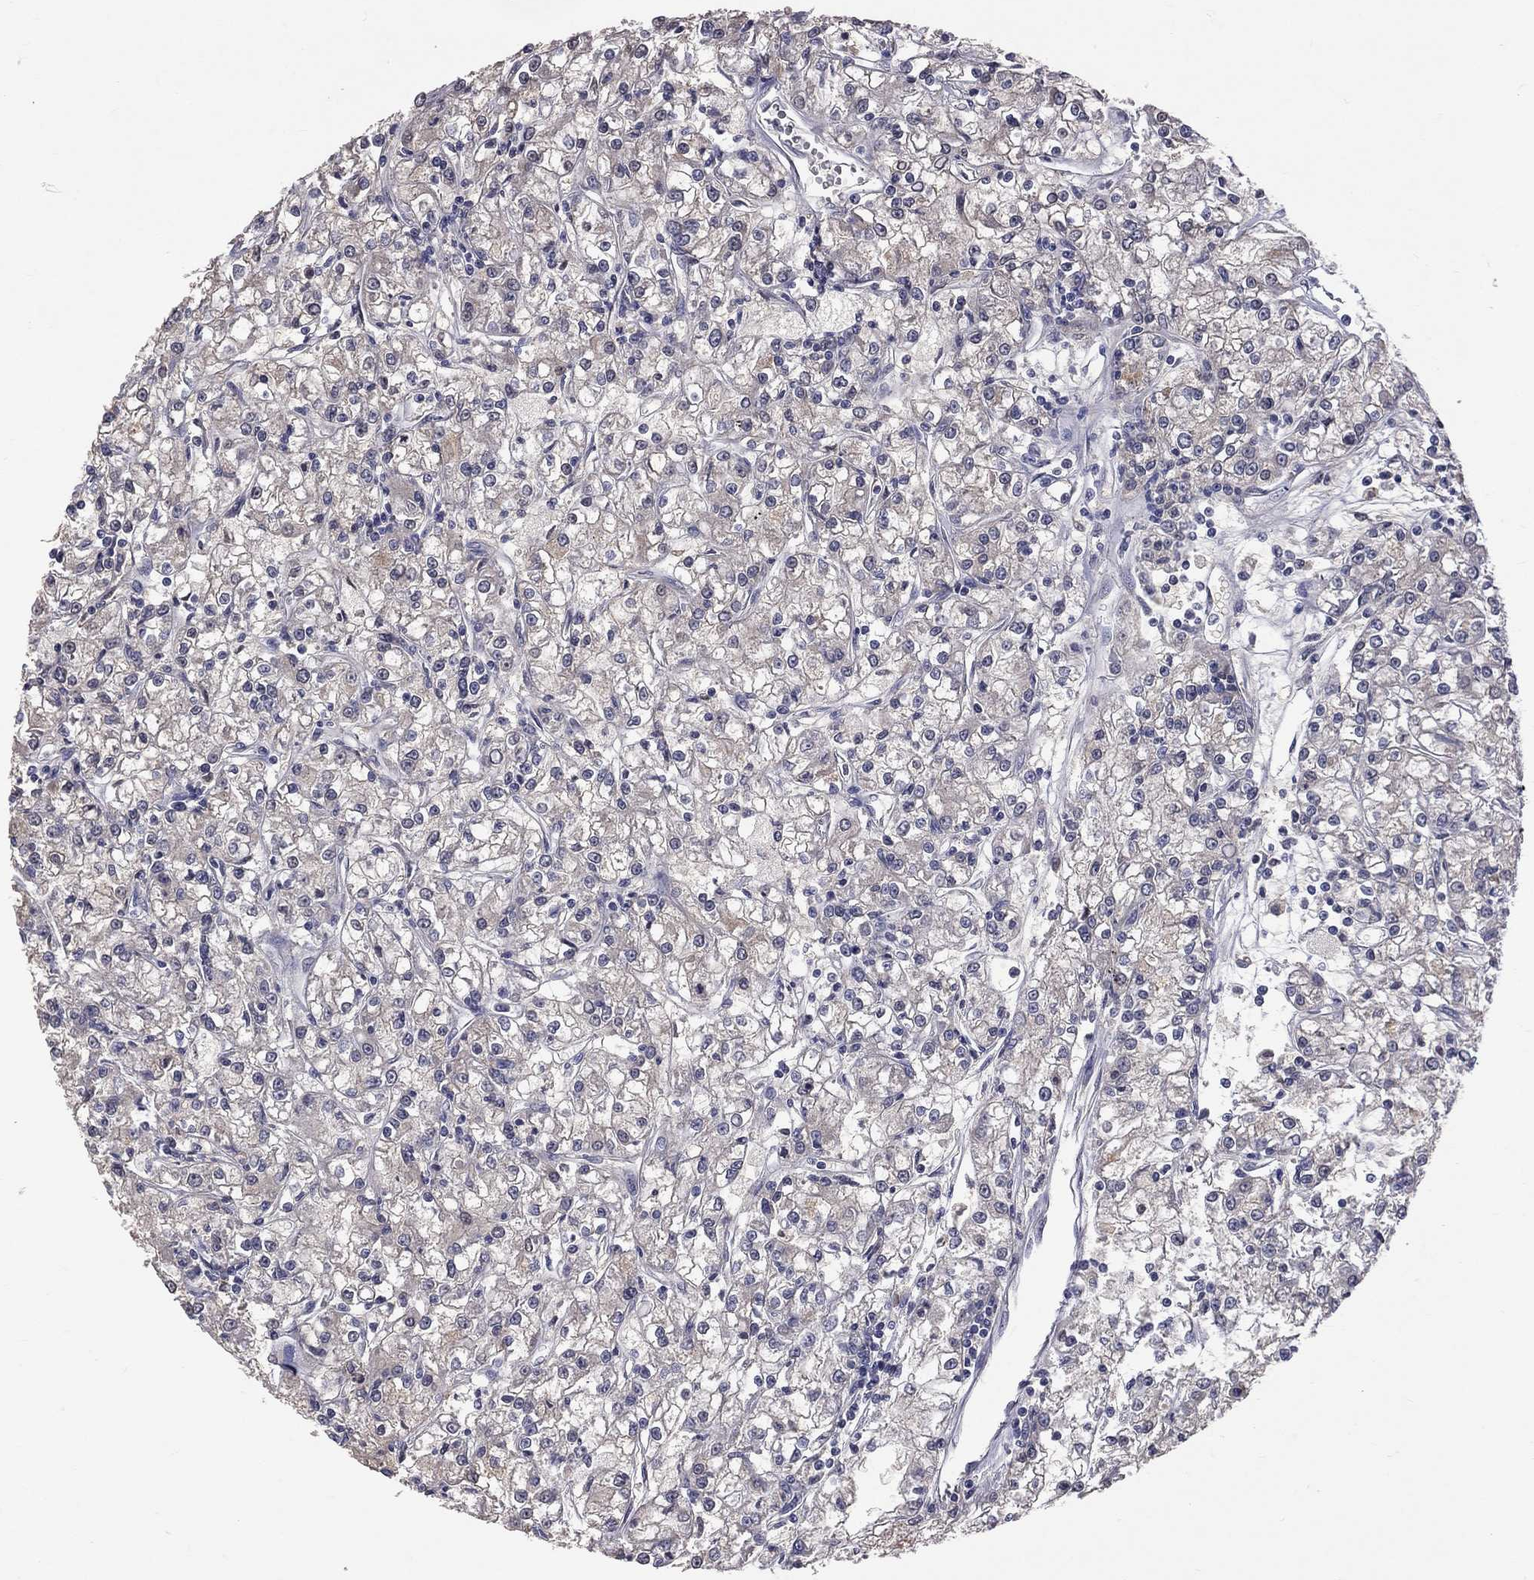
{"staining": {"intensity": "negative", "quantity": "none", "location": "none"}, "tissue": "renal cancer", "cell_type": "Tumor cells", "image_type": "cancer", "snomed": [{"axis": "morphology", "description": "Adenocarcinoma, NOS"}, {"axis": "topography", "description": "Kidney"}], "caption": "Tumor cells are negative for brown protein staining in renal cancer (adenocarcinoma).", "gene": "DSG4", "patient": {"sex": "female", "age": 59}}